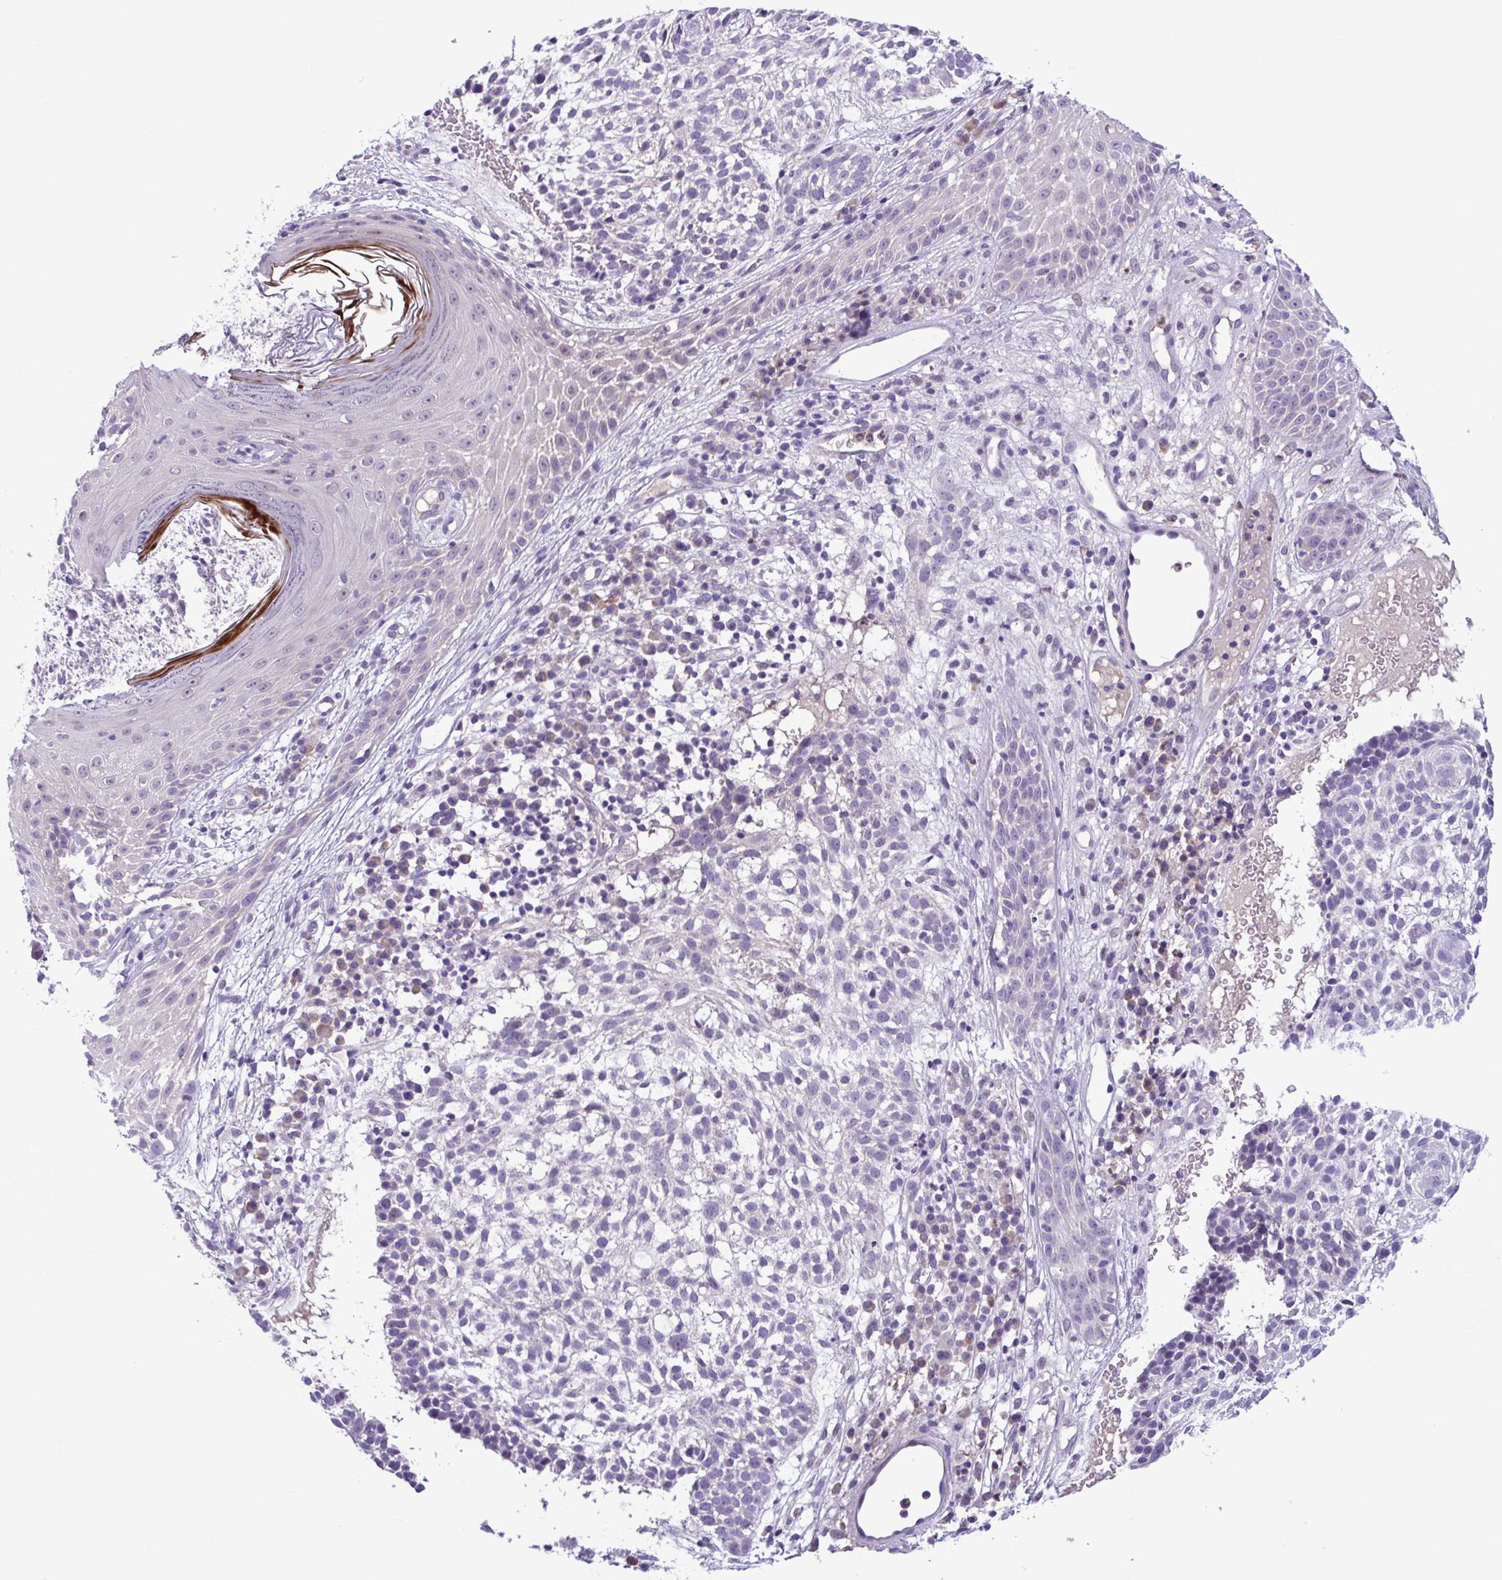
{"staining": {"intensity": "negative", "quantity": "none", "location": "none"}, "tissue": "skin cancer", "cell_type": "Tumor cells", "image_type": "cancer", "snomed": [{"axis": "morphology", "description": "Basal cell carcinoma"}, {"axis": "topography", "description": "Skin"}, {"axis": "topography", "description": "Skin of scalp"}], "caption": "DAB immunohistochemical staining of human basal cell carcinoma (skin) exhibits no significant staining in tumor cells.", "gene": "WNT9B", "patient": {"sex": "female", "age": 45}}